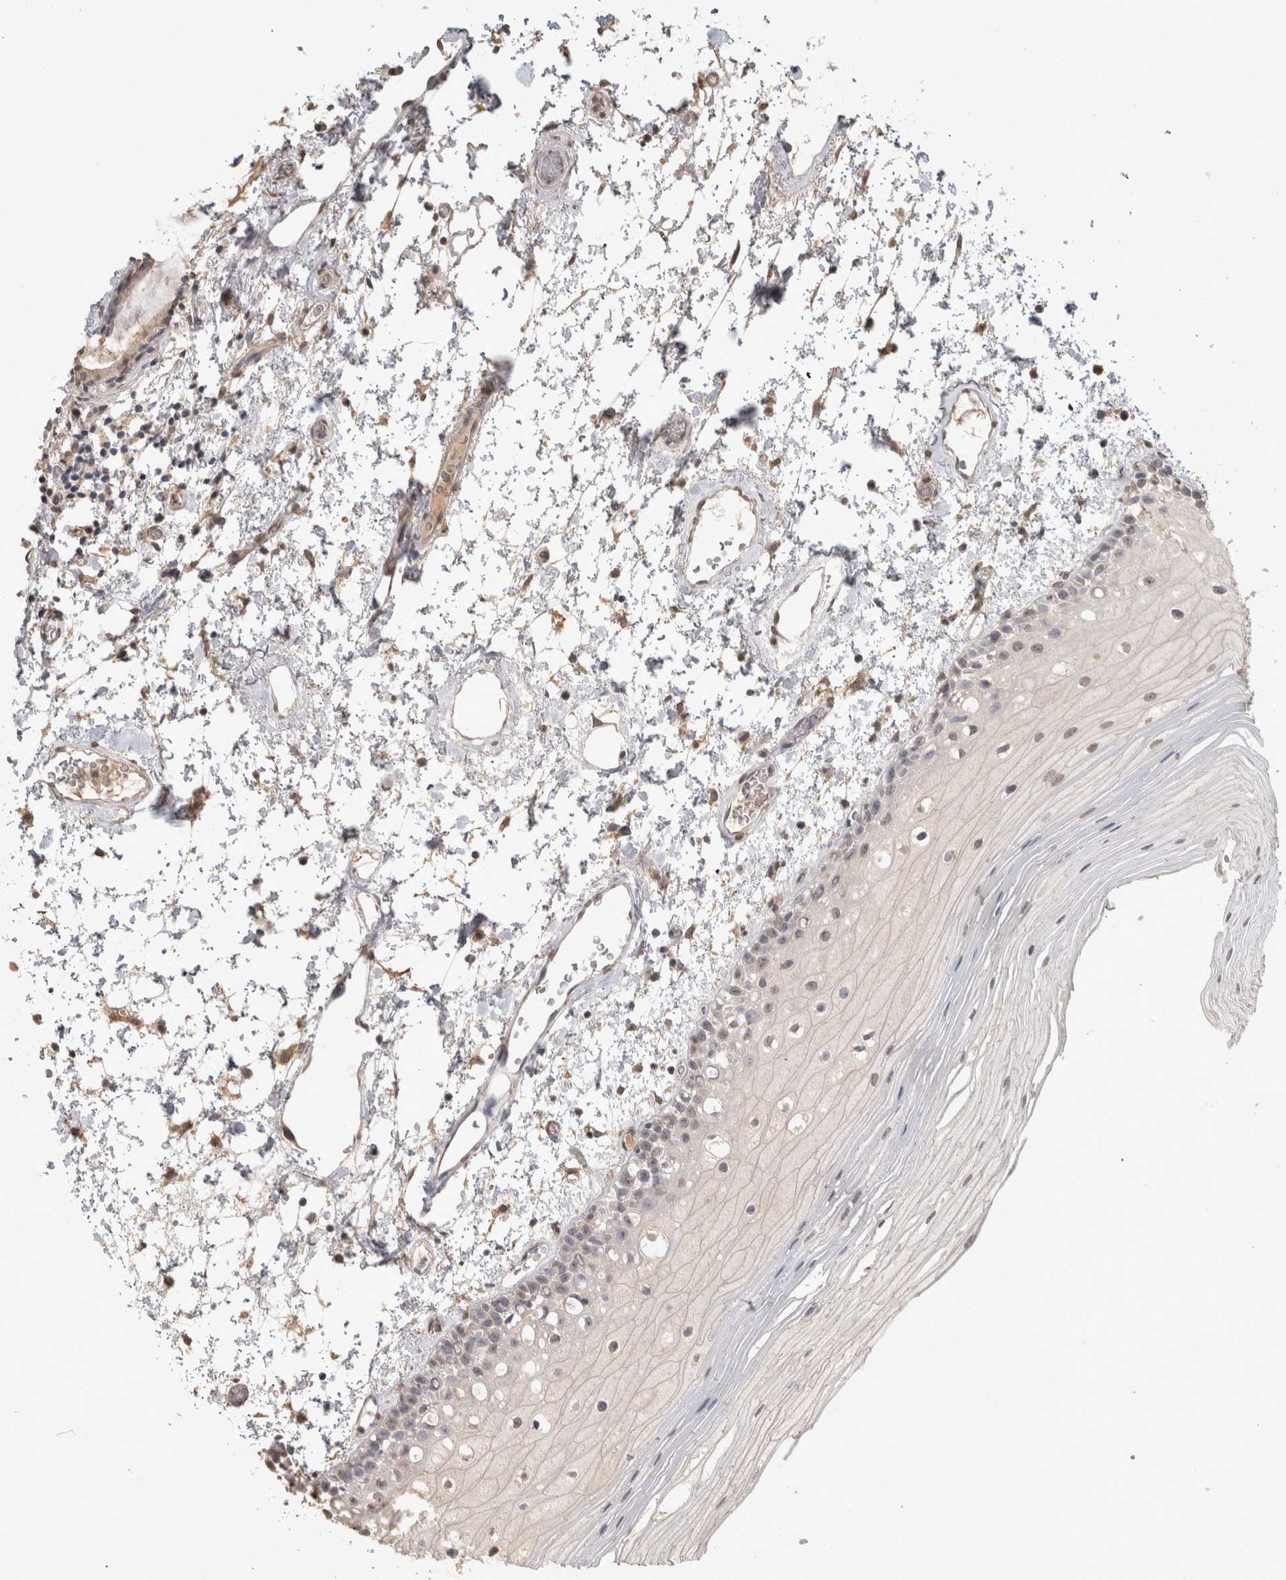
{"staining": {"intensity": "weak", "quantity": "<25%", "location": "nuclear"}, "tissue": "oral mucosa", "cell_type": "Squamous epithelial cells", "image_type": "normal", "snomed": [{"axis": "morphology", "description": "Normal tissue, NOS"}, {"axis": "topography", "description": "Oral tissue"}], "caption": "DAB immunohistochemical staining of normal oral mucosa demonstrates no significant positivity in squamous epithelial cells. (Immunohistochemistry, brightfield microscopy, high magnification).", "gene": "NAALADL2", "patient": {"sex": "male", "age": 52}}